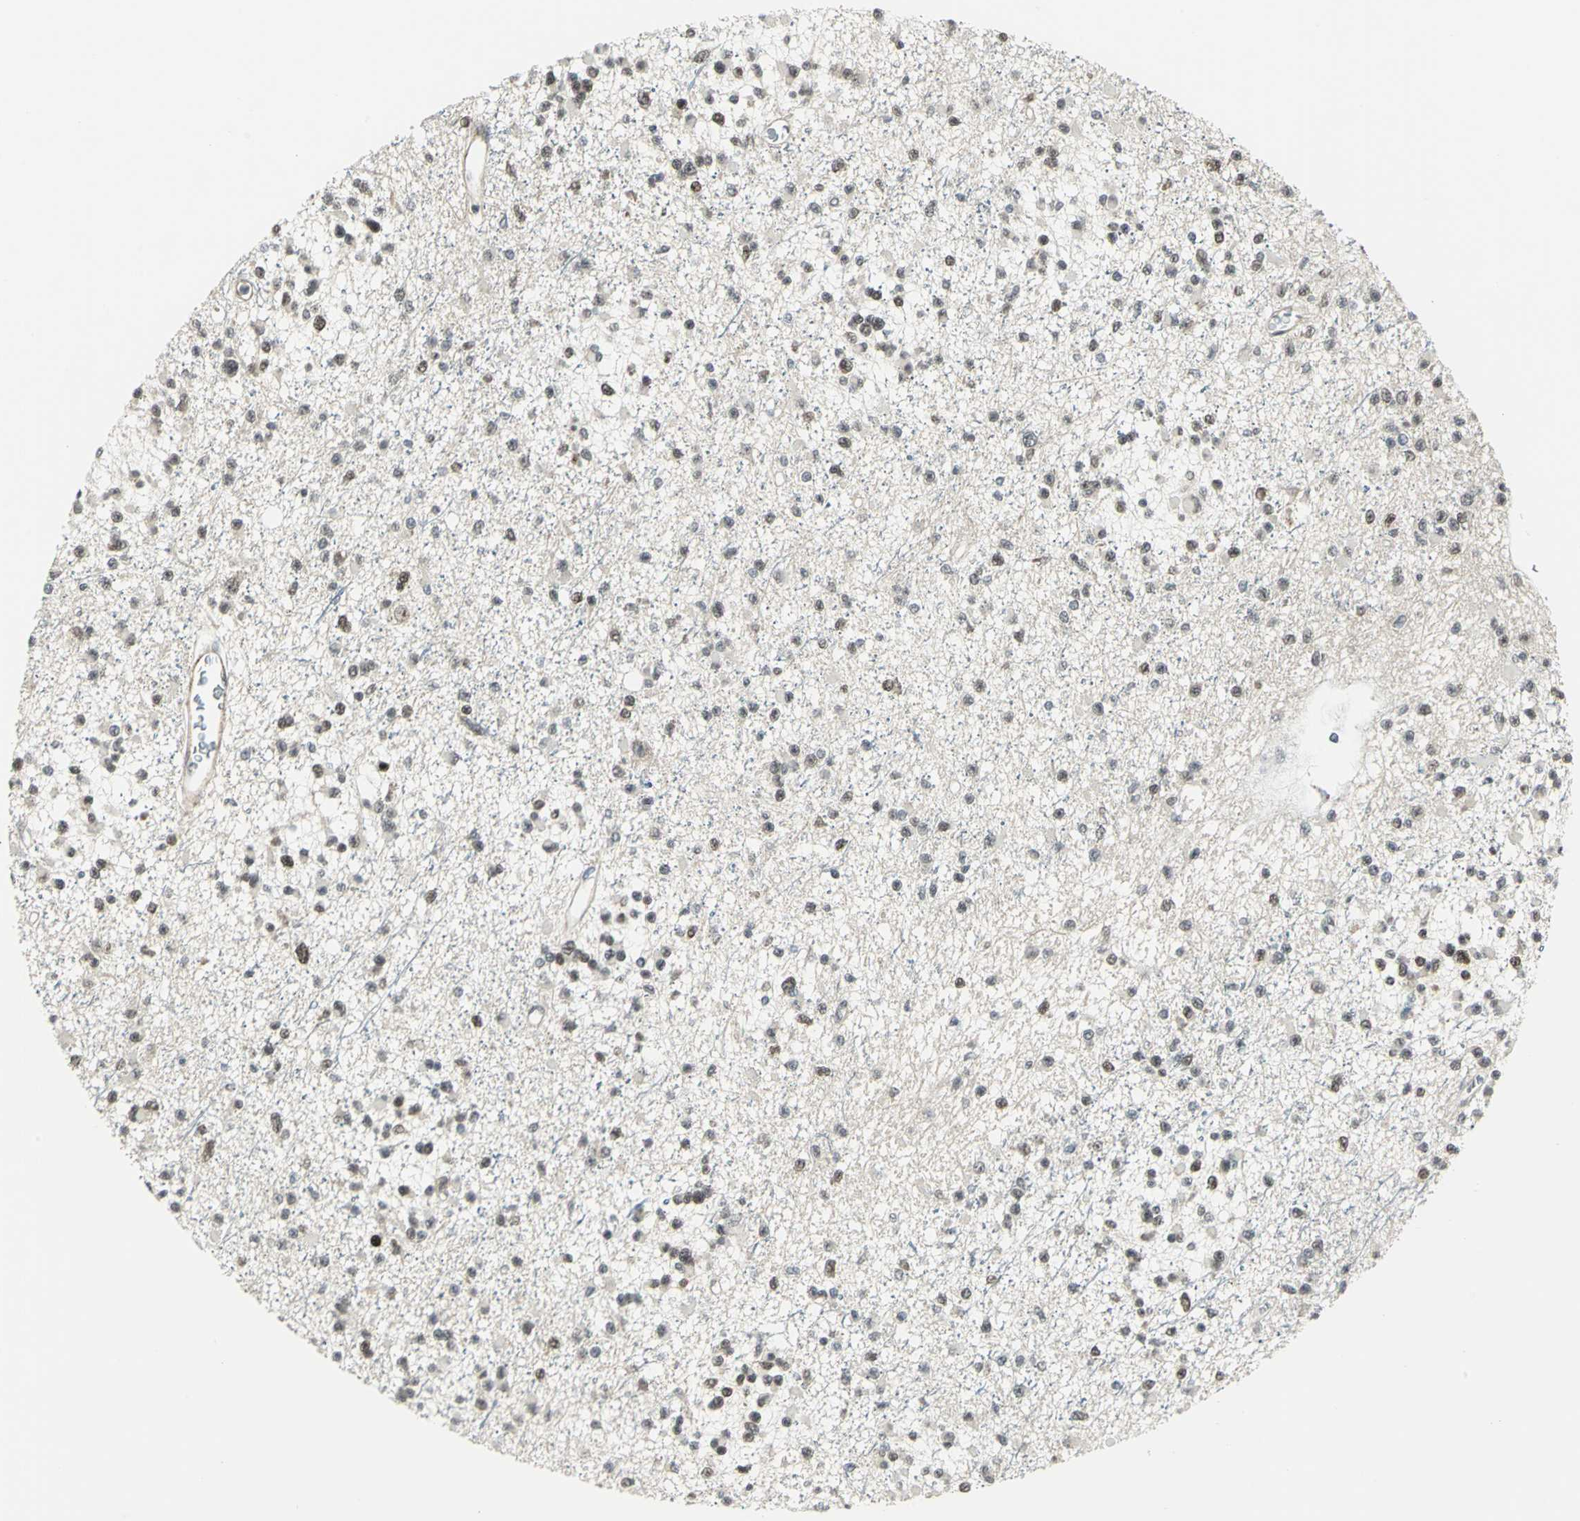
{"staining": {"intensity": "weak", "quantity": "25%-75%", "location": "nuclear"}, "tissue": "glioma", "cell_type": "Tumor cells", "image_type": "cancer", "snomed": [{"axis": "morphology", "description": "Glioma, malignant, Low grade"}, {"axis": "topography", "description": "Brain"}], "caption": "Protein expression analysis of human glioma reveals weak nuclear staining in about 25%-75% of tumor cells.", "gene": "MTA1", "patient": {"sex": "female", "age": 22}}